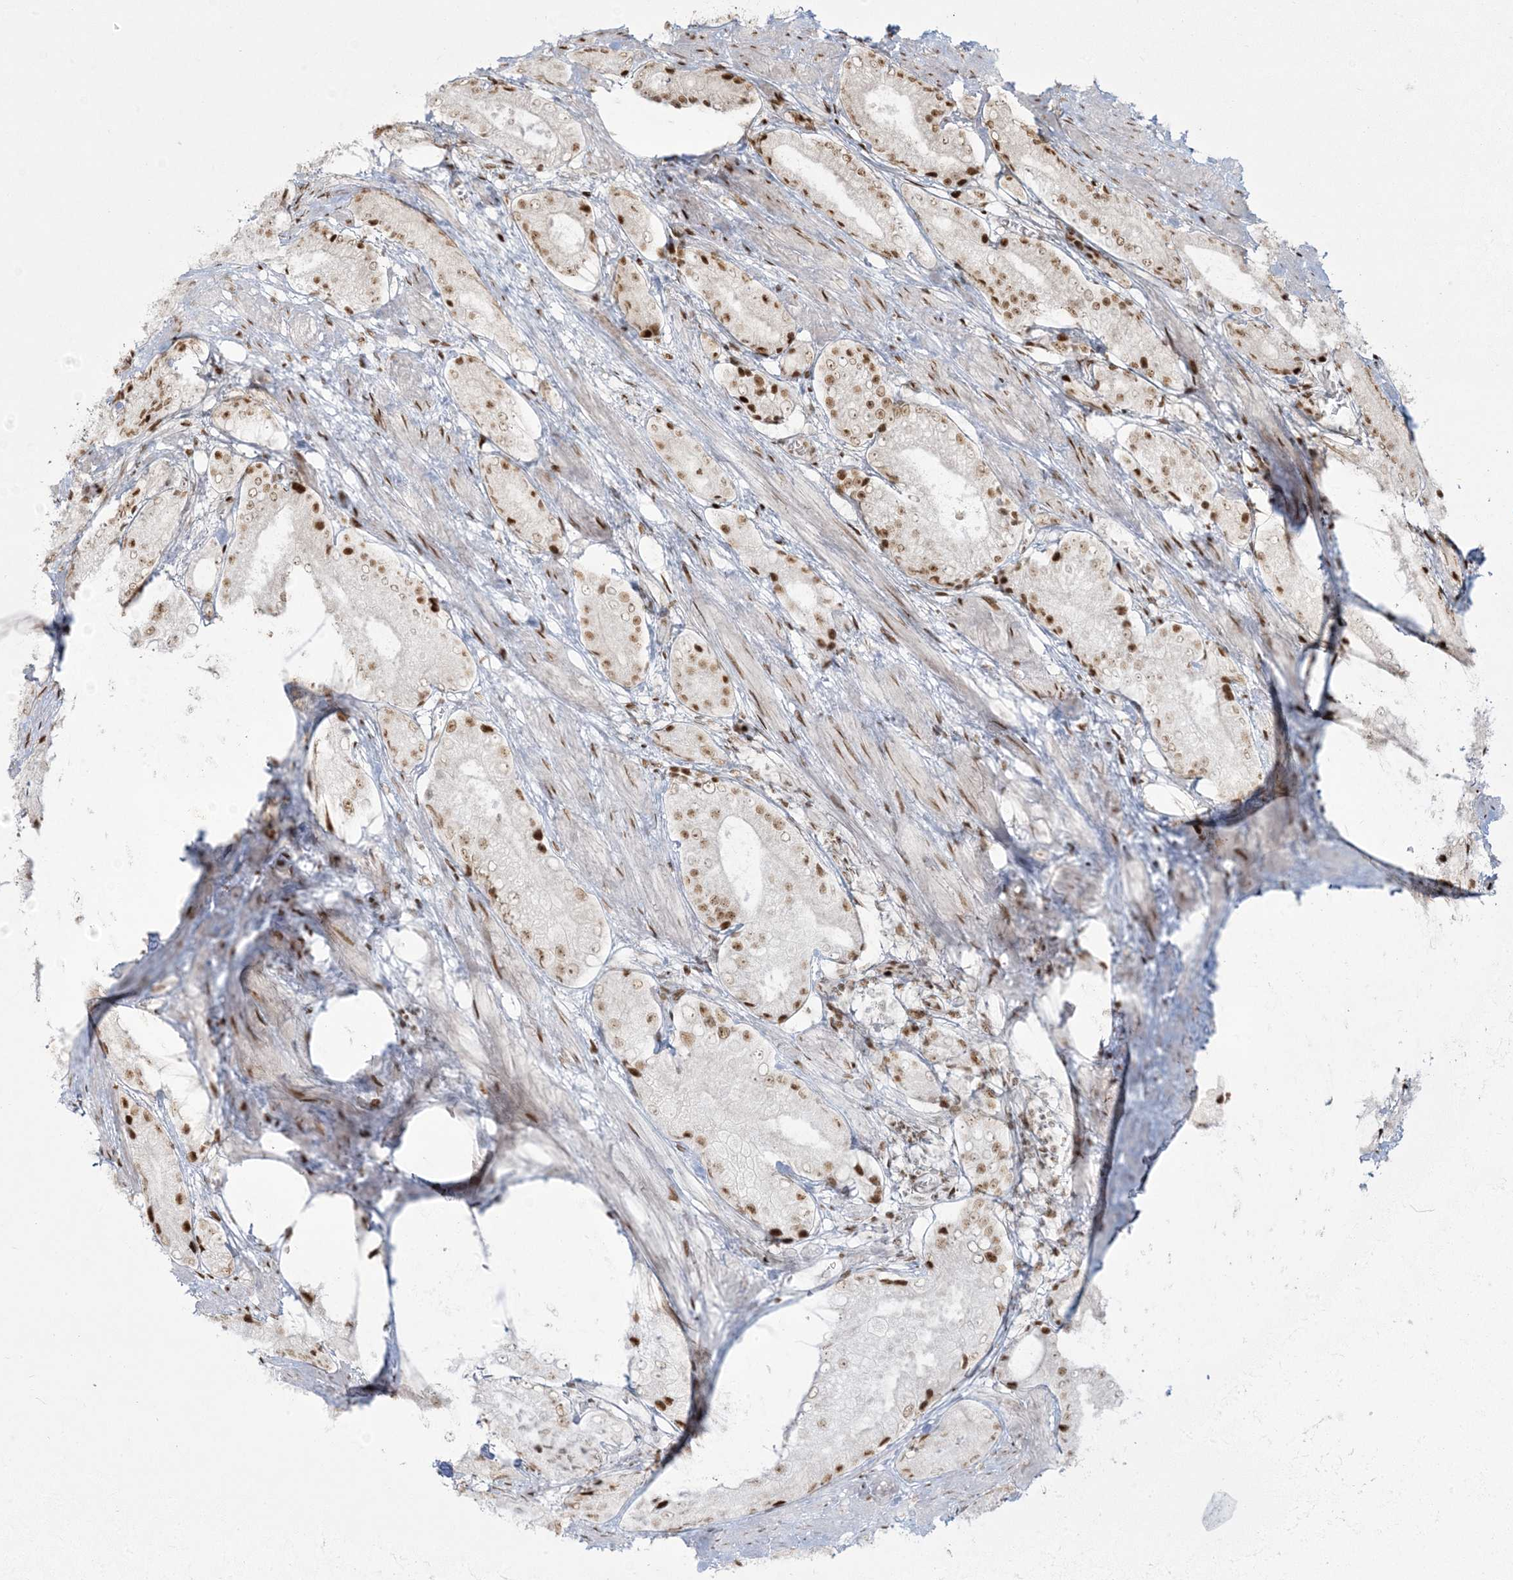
{"staining": {"intensity": "strong", "quantity": "25%-75%", "location": "nuclear"}, "tissue": "prostate cancer", "cell_type": "Tumor cells", "image_type": "cancer", "snomed": [{"axis": "morphology", "description": "Adenocarcinoma, Low grade"}, {"axis": "topography", "description": "Prostate"}], "caption": "Tumor cells exhibit strong nuclear positivity in approximately 25%-75% of cells in low-grade adenocarcinoma (prostate).", "gene": "RBM10", "patient": {"sex": "male", "age": 54}}